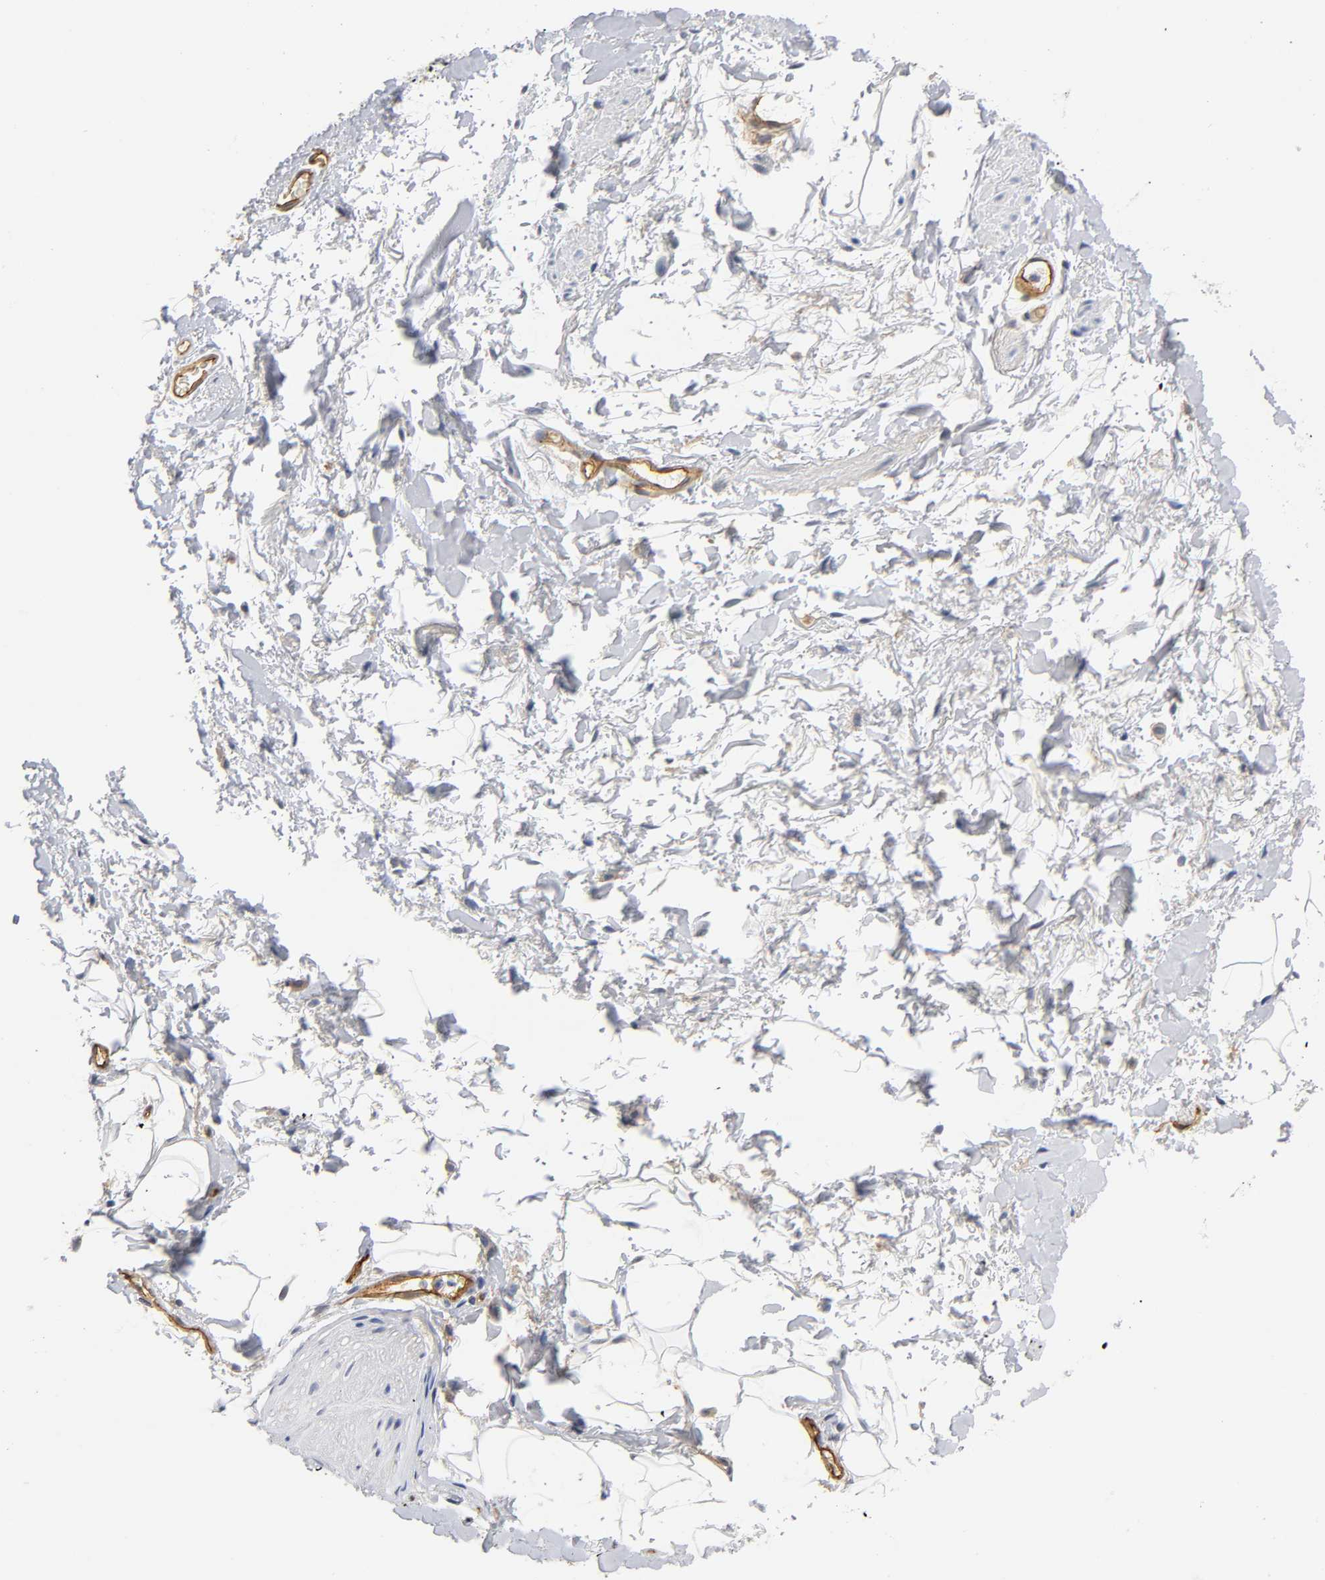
{"staining": {"intensity": "negative", "quantity": "none", "location": "none"}, "tissue": "adipose tissue", "cell_type": "Adipocytes", "image_type": "normal", "snomed": [{"axis": "morphology", "description": "Normal tissue, NOS"}, {"axis": "topography", "description": "Soft tissue"}, {"axis": "topography", "description": "Peripheral nerve tissue"}], "caption": "Adipocytes show no significant staining in benign adipose tissue.", "gene": "ICAM1", "patient": {"sex": "female", "age": 71}}